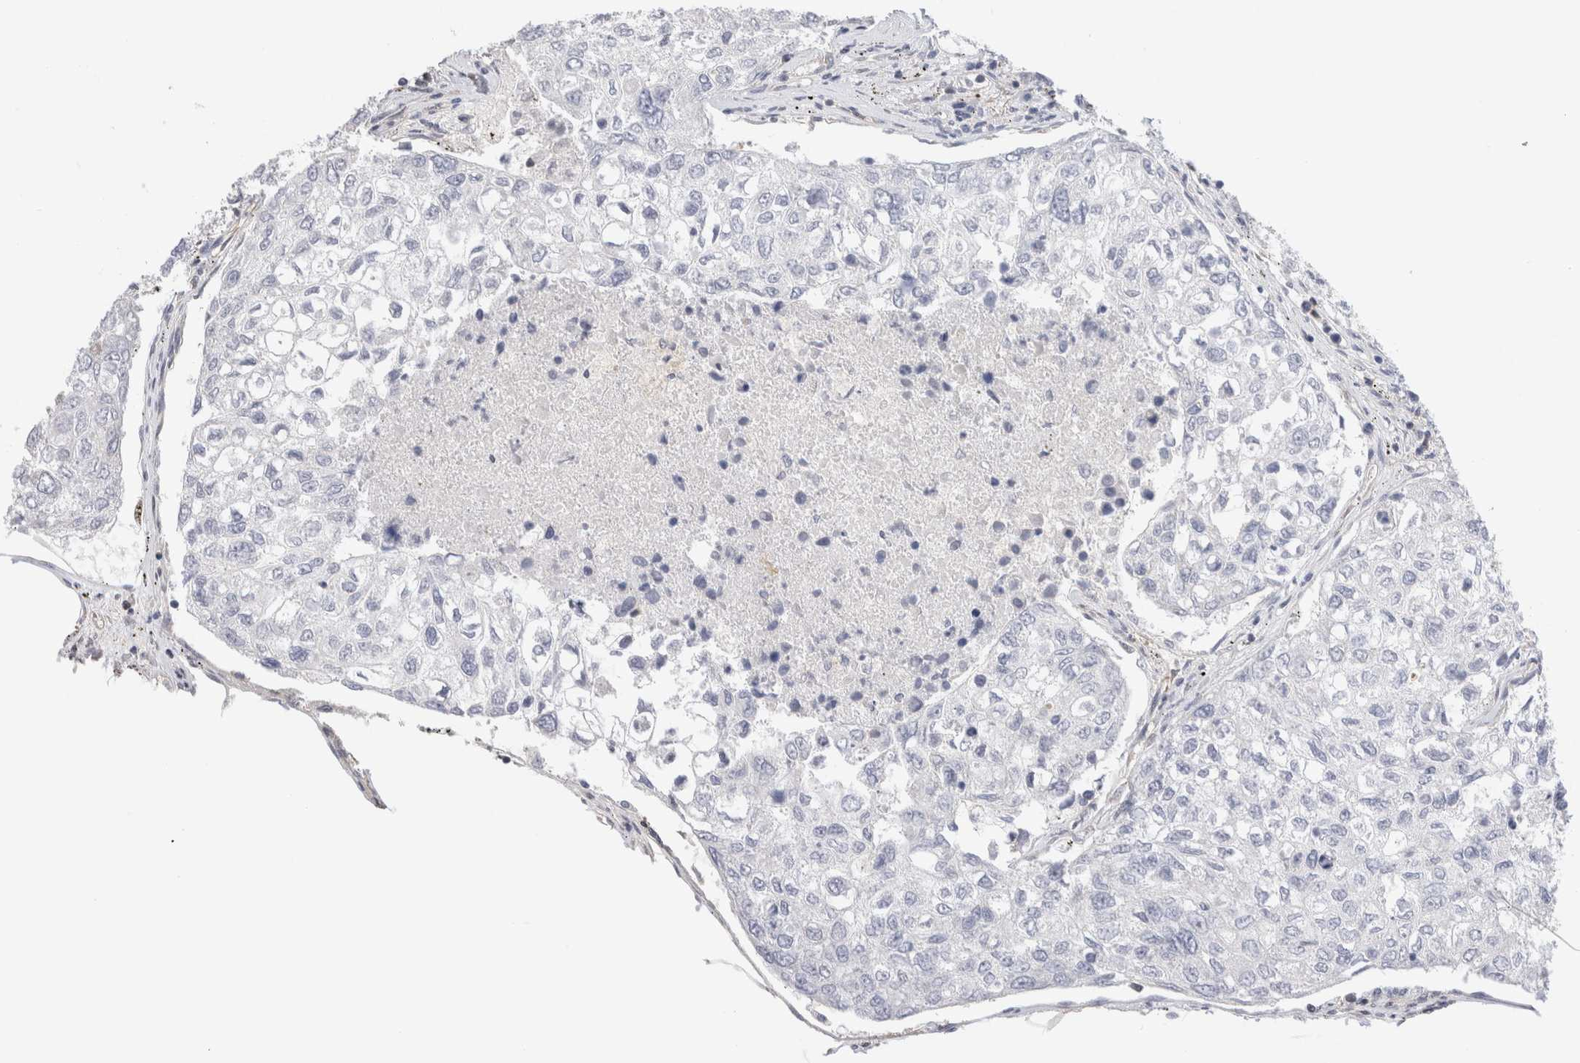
{"staining": {"intensity": "negative", "quantity": "none", "location": "none"}, "tissue": "urothelial cancer", "cell_type": "Tumor cells", "image_type": "cancer", "snomed": [{"axis": "morphology", "description": "Urothelial carcinoma, High grade"}, {"axis": "topography", "description": "Lymph node"}, {"axis": "topography", "description": "Urinary bladder"}], "caption": "Immunohistochemistry of human urothelial cancer reveals no staining in tumor cells. The staining is performed using DAB (3,3'-diaminobenzidine) brown chromogen with nuclei counter-stained in using hematoxylin.", "gene": "CAPN2", "patient": {"sex": "male", "age": 51}}